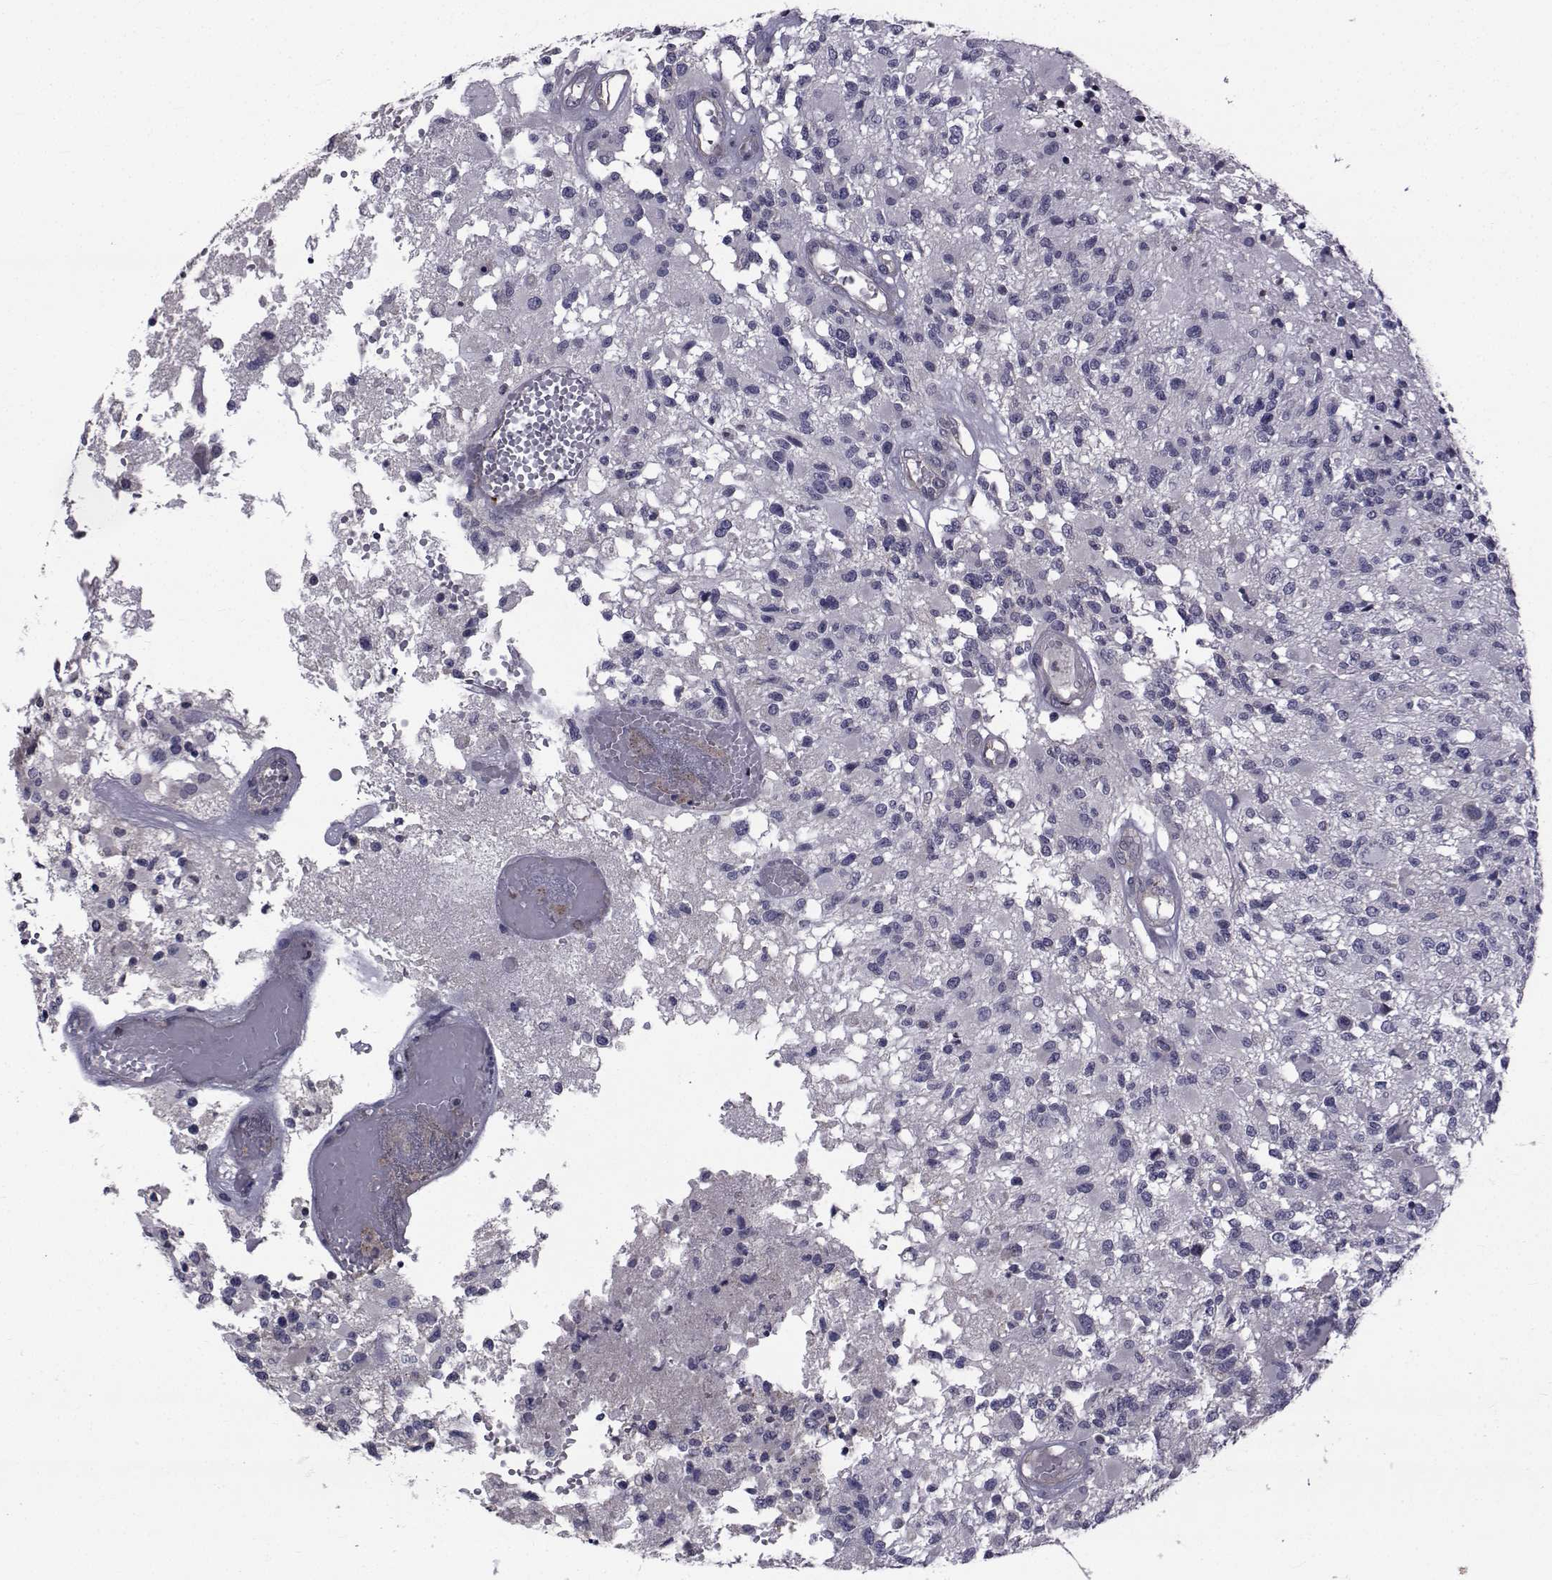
{"staining": {"intensity": "negative", "quantity": "none", "location": "none"}, "tissue": "glioma", "cell_type": "Tumor cells", "image_type": "cancer", "snomed": [{"axis": "morphology", "description": "Glioma, malignant, High grade"}, {"axis": "topography", "description": "Brain"}], "caption": "This histopathology image is of glioma stained with immunohistochemistry to label a protein in brown with the nuclei are counter-stained blue. There is no staining in tumor cells. (DAB (3,3'-diaminobenzidine) IHC visualized using brightfield microscopy, high magnification).", "gene": "CFAP74", "patient": {"sex": "female", "age": 63}}